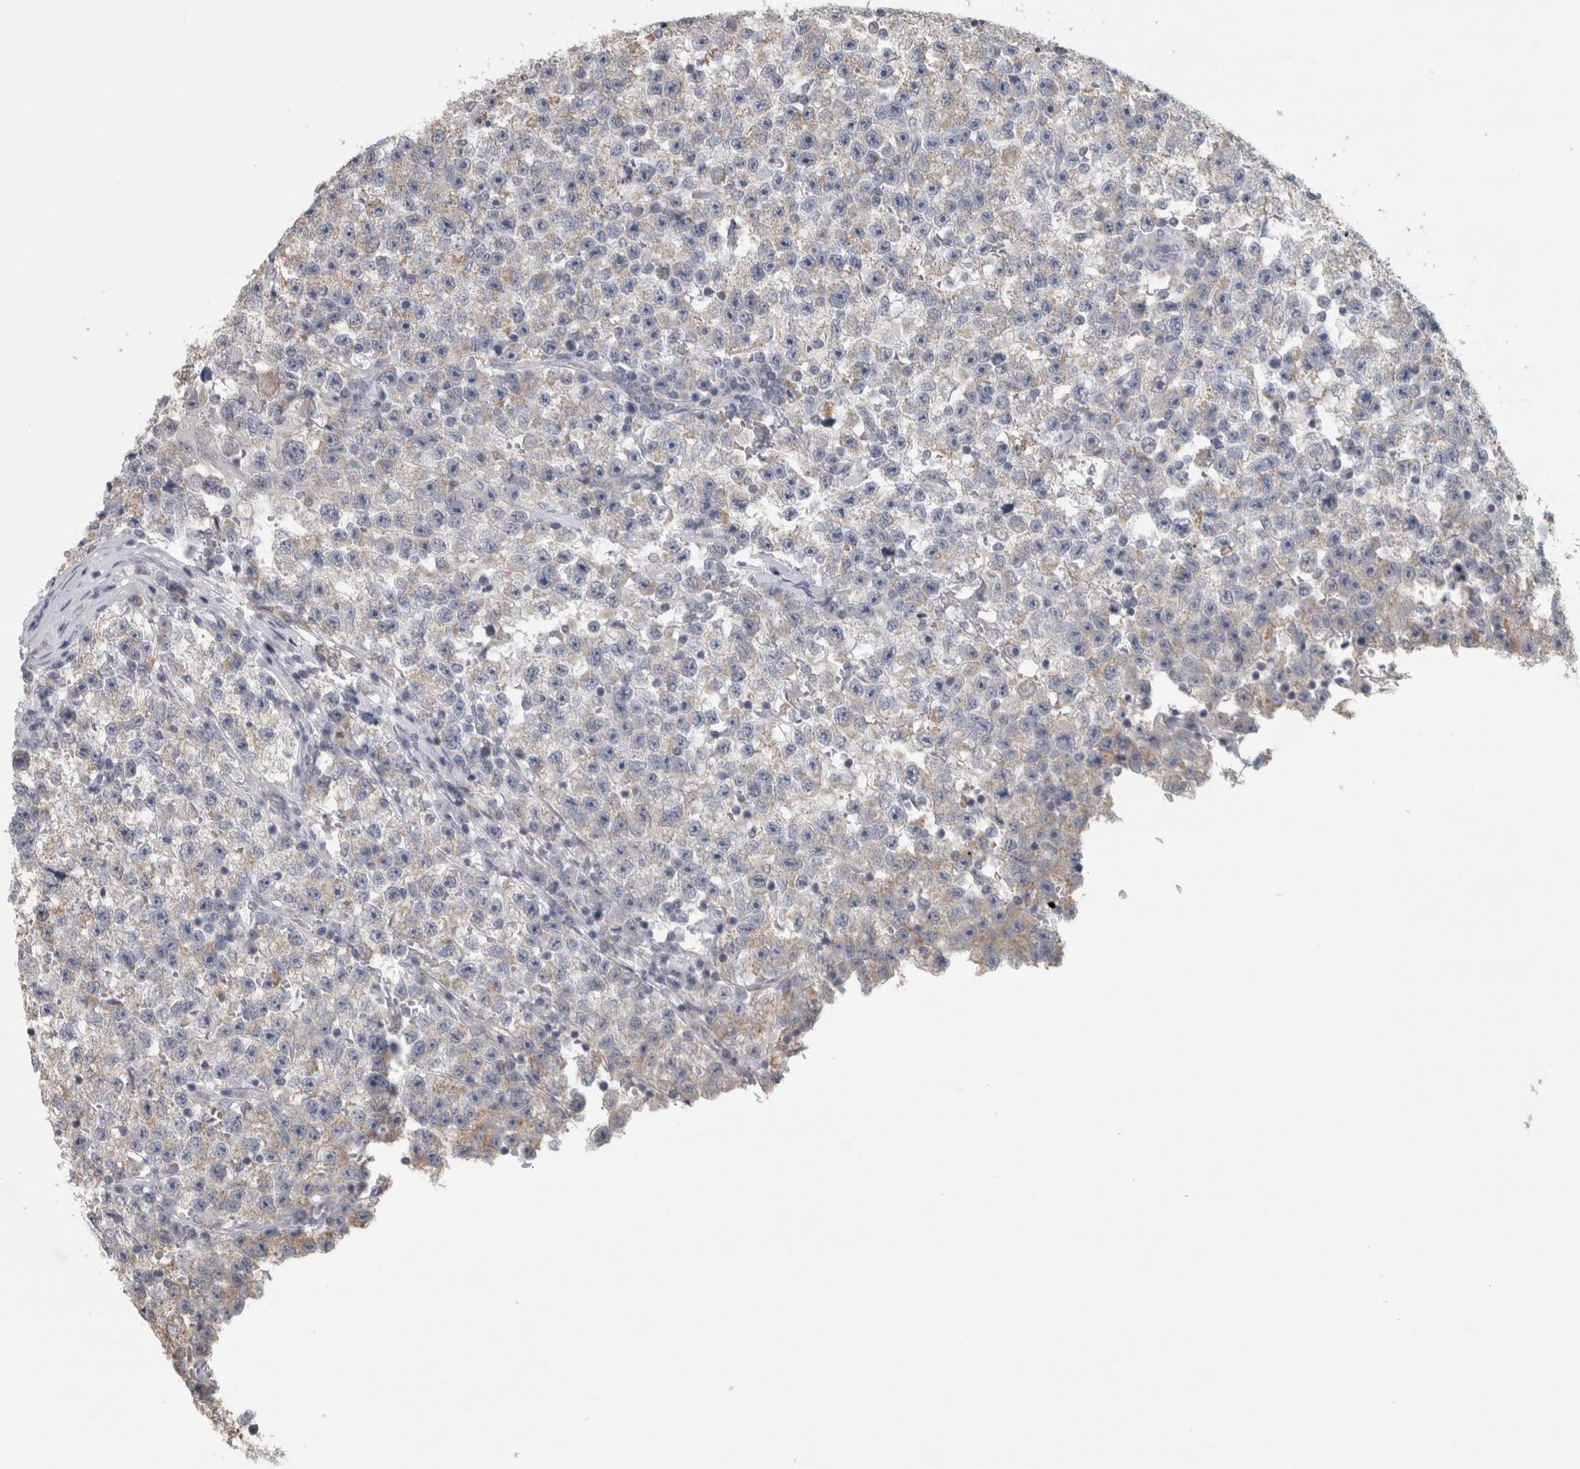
{"staining": {"intensity": "weak", "quantity": "<25%", "location": "cytoplasmic/membranous"}, "tissue": "testis cancer", "cell_type": "Tumor cells", "image_type": "cancer", "snomed": [{"axis": "morphology", "description": "Seminoma, NOS"}, {"axis": "topography", "description": "Testis"}], "caption": "IHC photomicrograph of seminoma (testis) stained for a protein (brown), which shows no positivity in tumor cells.", "gene": "PTPRN2", "patient": {"sex": "male", "age": 22}}